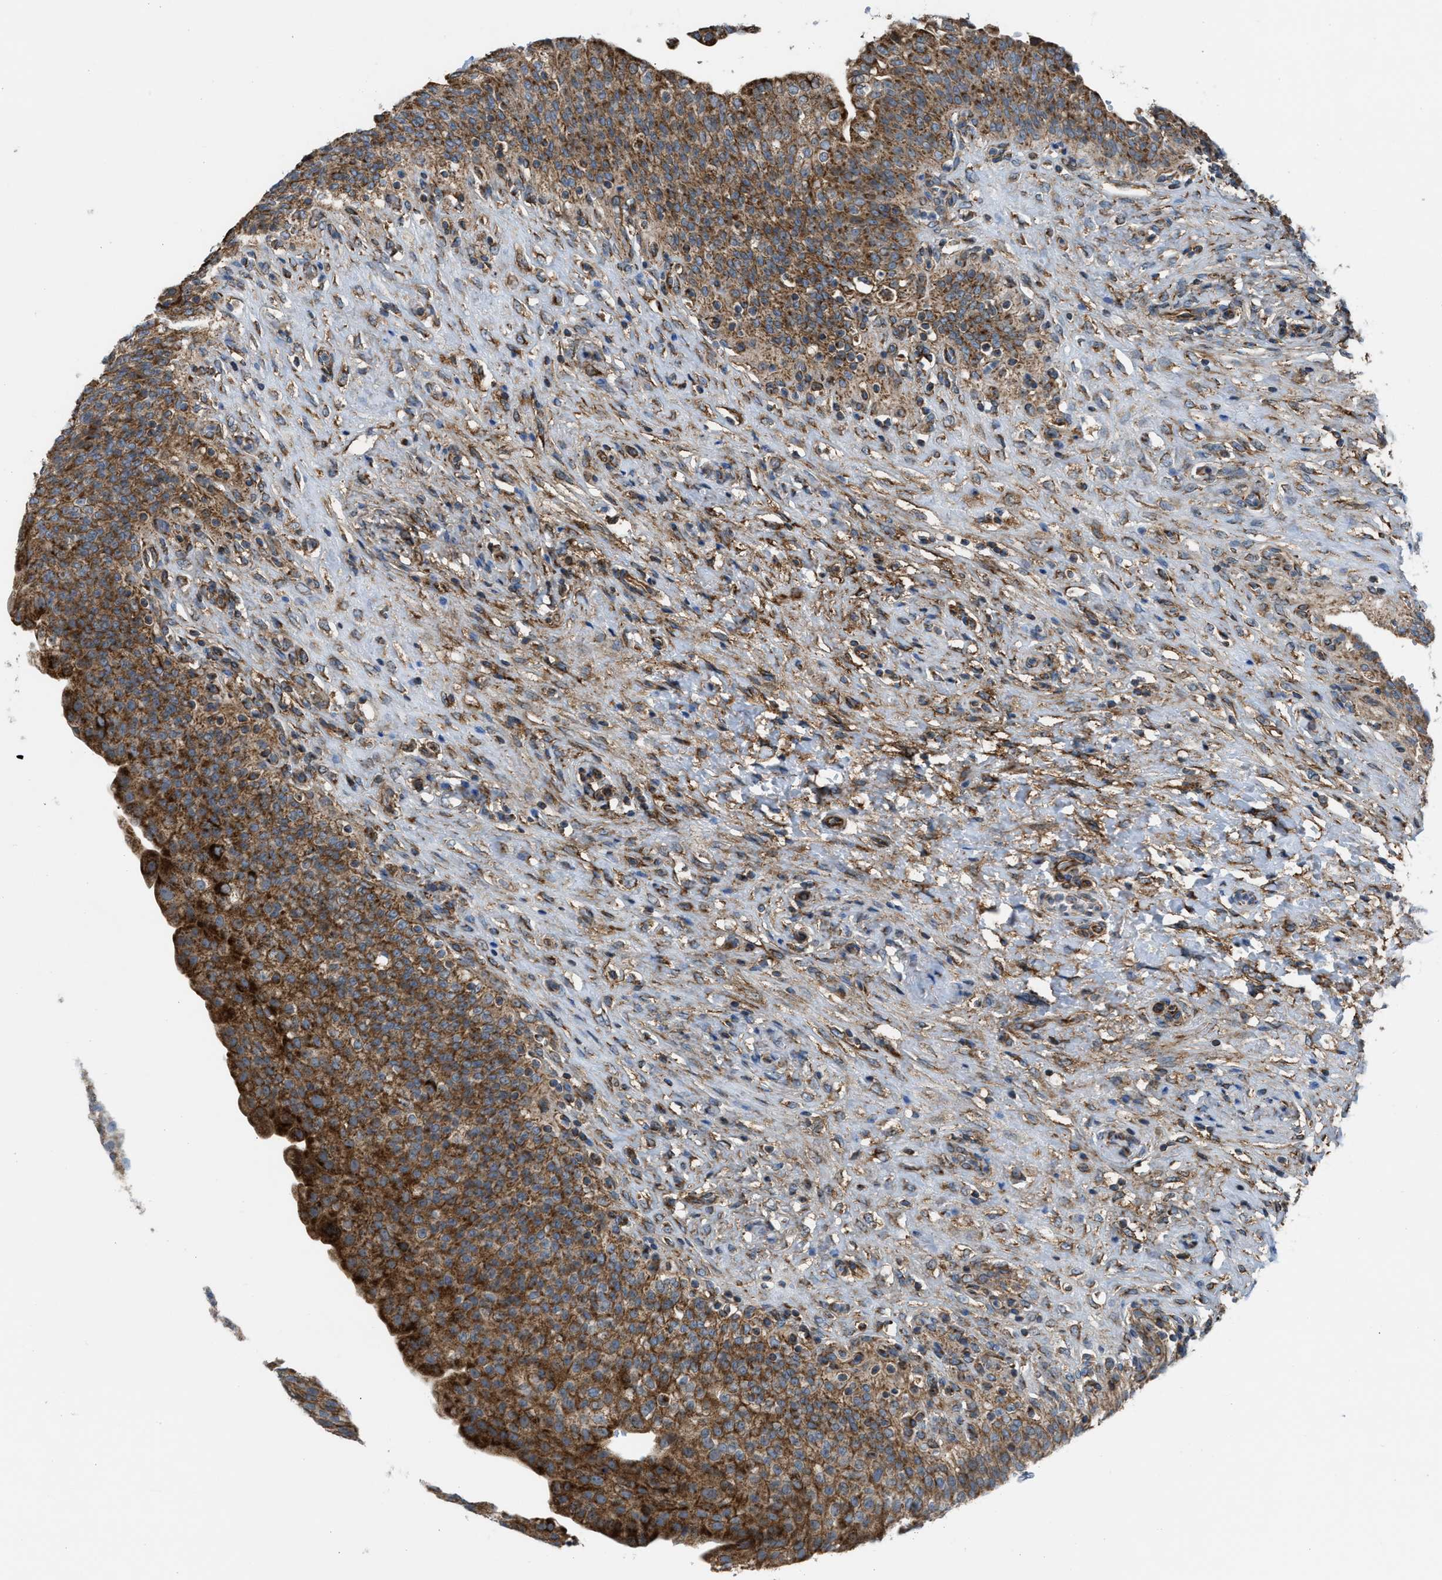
{"staining": {"intensity": "strong", "quantity": ">75%", "location": "cytoplasmic/membranous"}, "tissue": "urinary bladder", "cell_type": "Urothelial cells", "image_type": "normal", "snomed": [{"axis": "morphology", "description": "Urothelial carcinoma, High grade"}, {"axis": "topography", "description": "Urinary bladder"}], "caption": "Unremarkable urinary bladder was stained to show a protein in brown. There is high levels of strong cytoplasmic/membranous positivity in about >75% of urothelial cells. (Stains: DAB in brown, nuclei in blue, Microscopy: brightfield microscopy at high magnification).", "gene": "SLC10A3", "patient": {"sex": "male", "age": 46}}